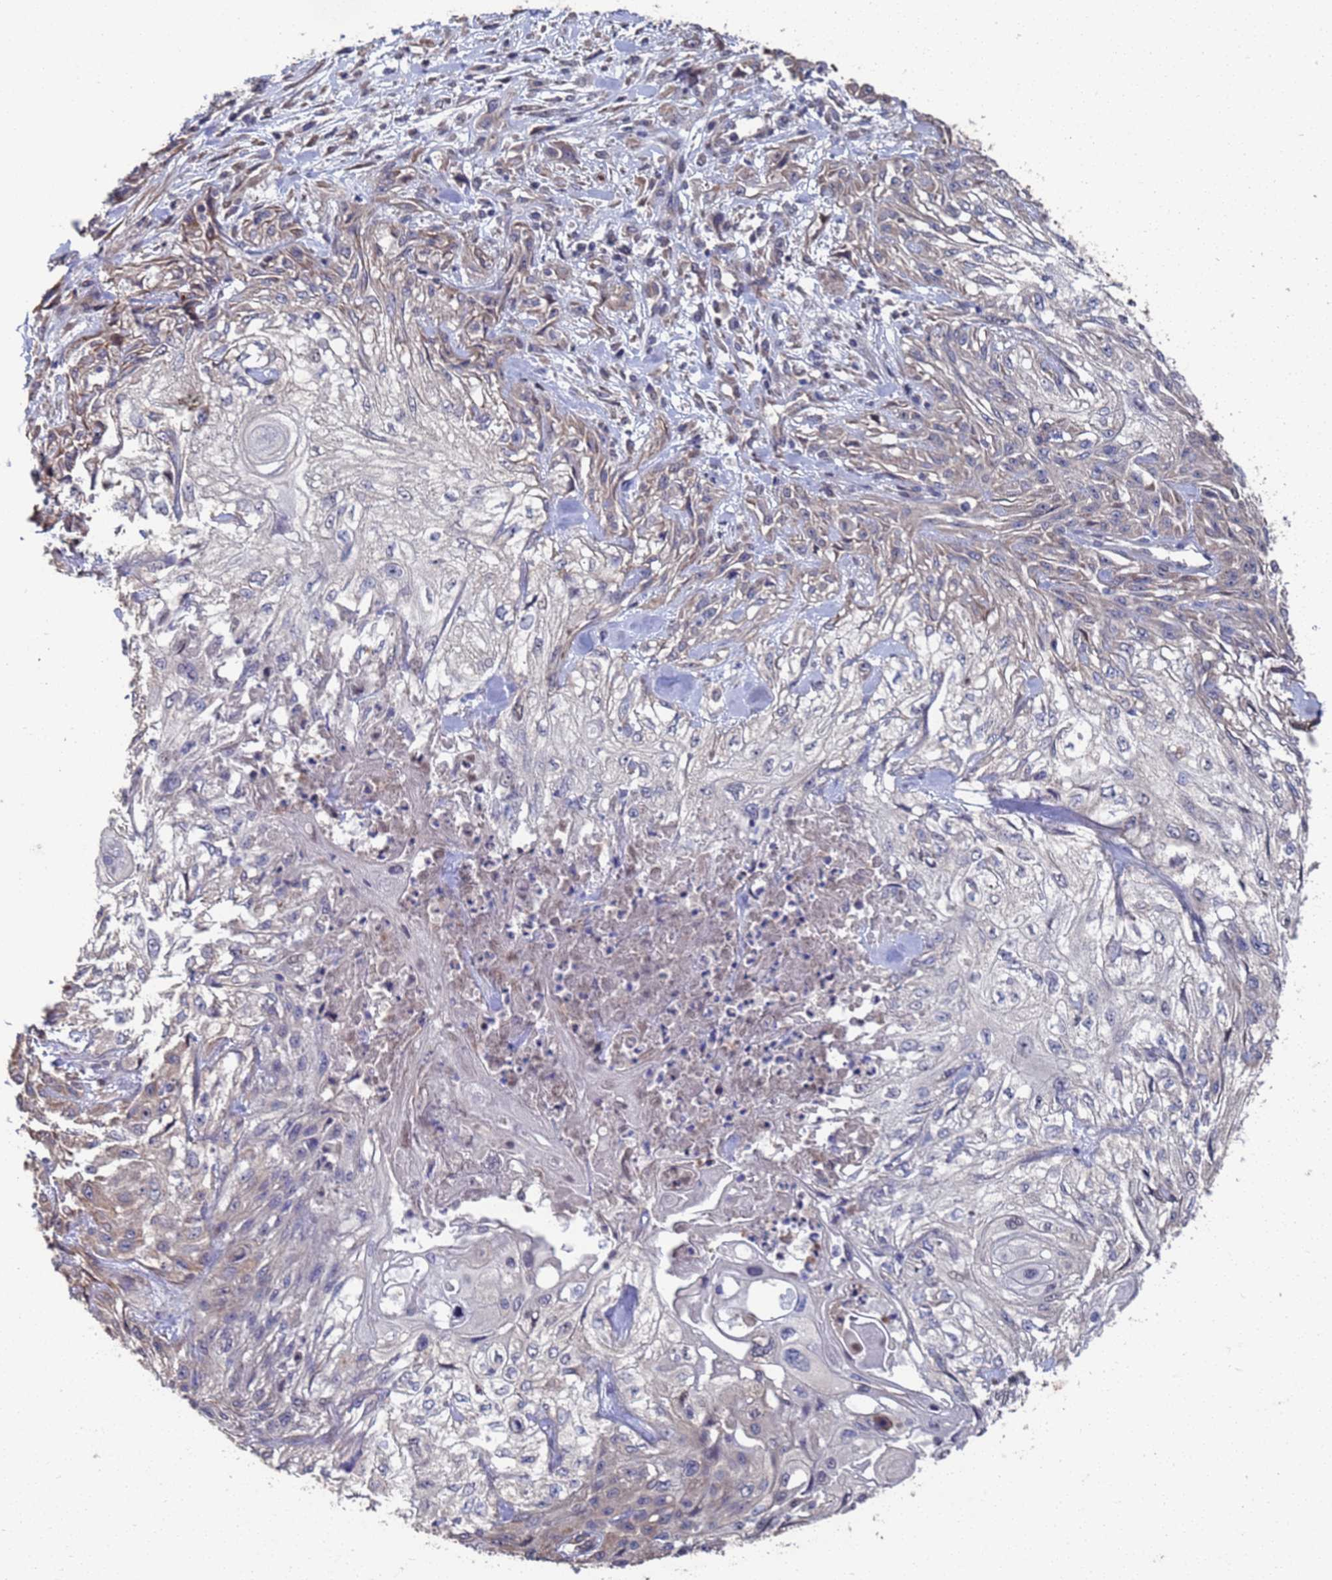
{"staining": {"intensity": "weak", "quantity": "25%-75%", "location": "cytoplasmic/membranous"}, "tissue": "skin cancer", "cell_type": "Tumor cells", "image_type": "cancer", "snomed": [{"axis": "morphology", "description": "Squamous cell carcinoma, NOS"}, {"axis": "morphology", "description": "Squamous cell carcinoma, metastatic, NOS"}, {"axis": "topography", "description": "Skin"}, {"axis": "topography", "description": "Lymph node"}], "caption": "About 25%-75% of tumor cells in skin cancer display weak cytoplasmic/membranous protein positivity as visualized by brown immunohistochemical staining.", "gene": "CFAP119", "patient": {"sex": "male", "age": 75}}